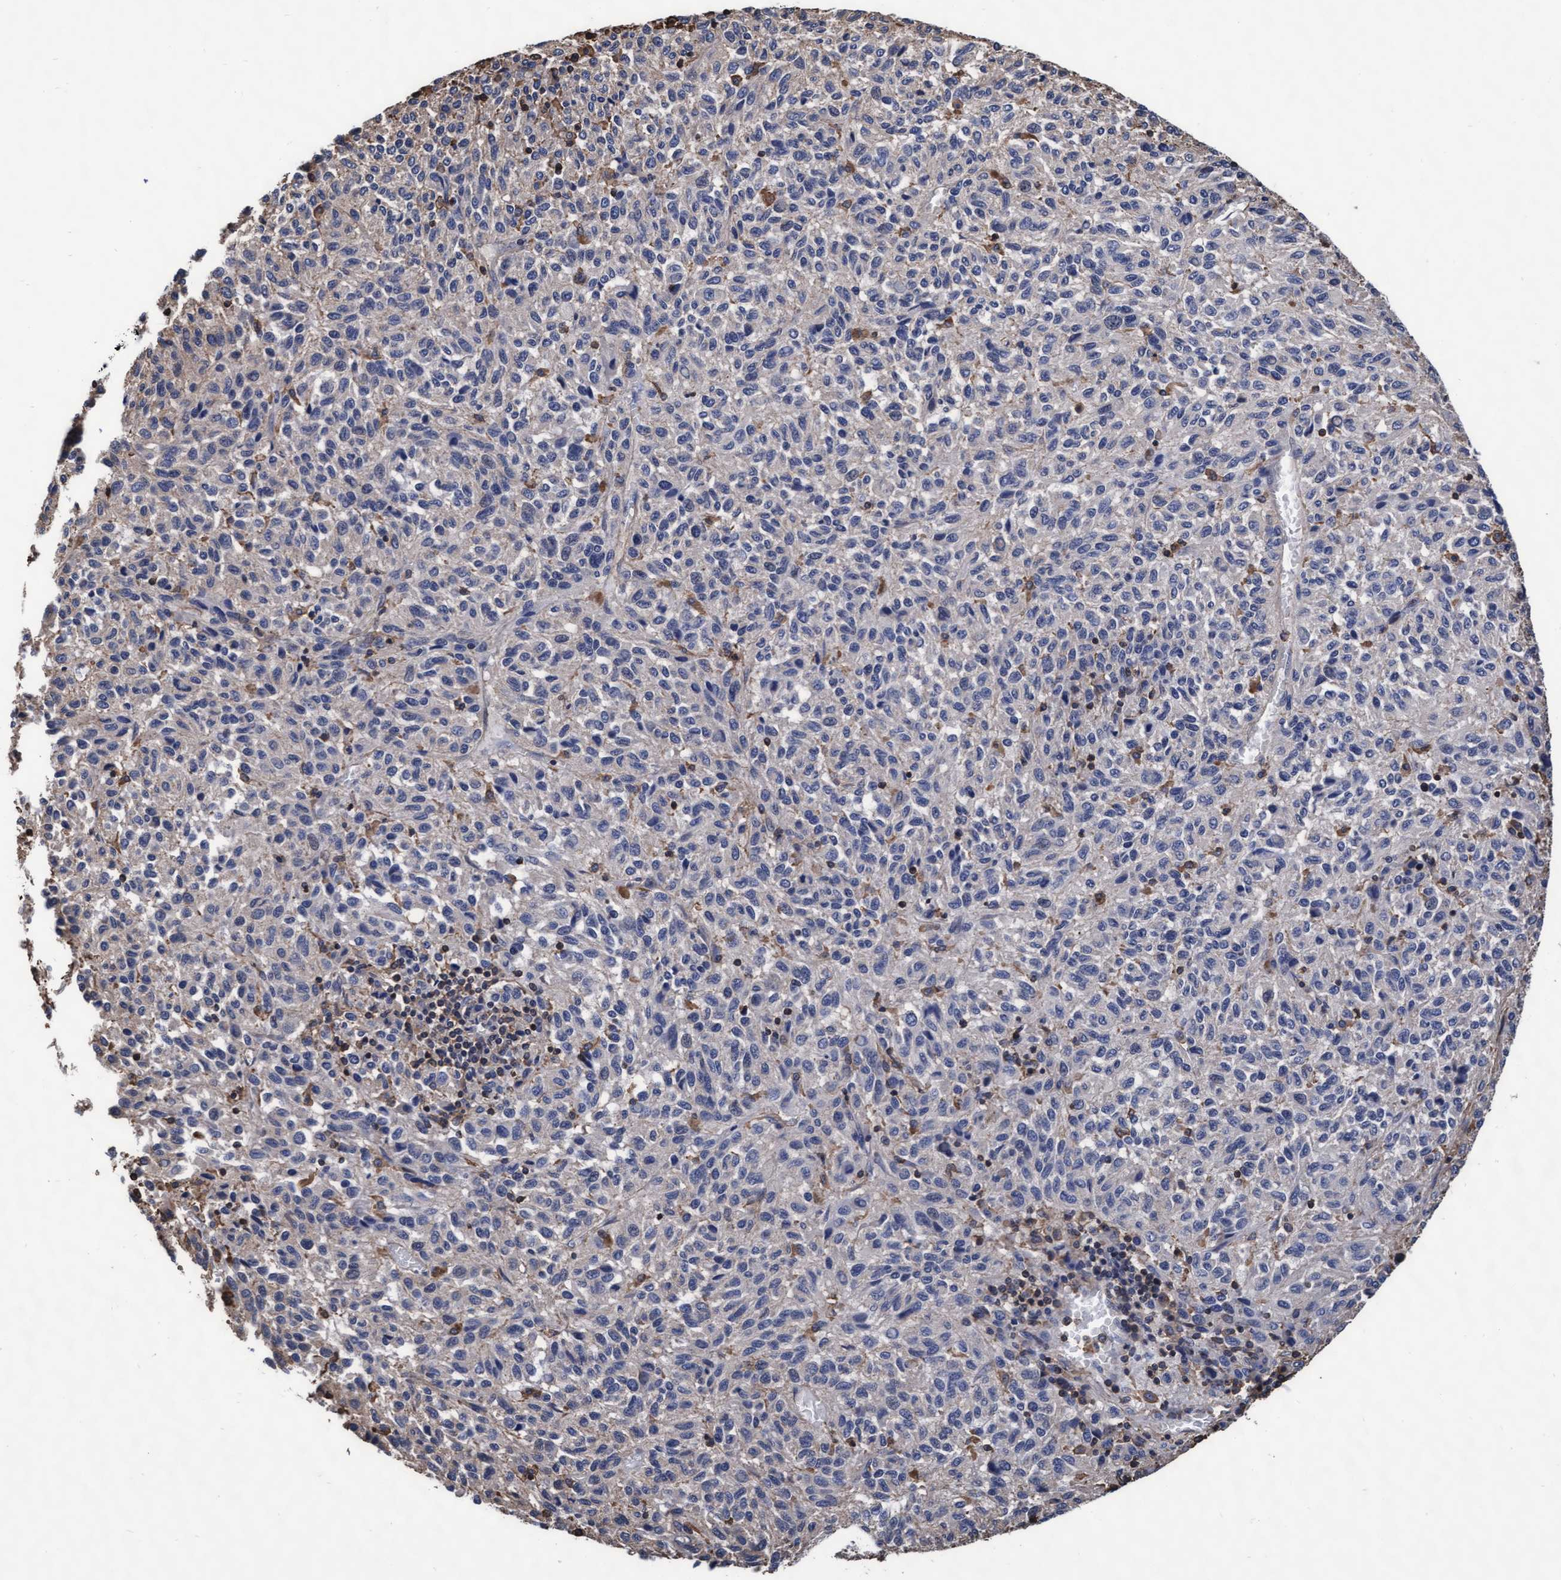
{"staining": {"intensity": "negative", "quantity": "none", "location": "none"}, "tissue": "melanoma", "cell_type": "Tumor cells", "image_type": "cancer", "snomed": [{"axis": "morphology", "description": "Malignant melanoma, Metastatic site"}, {"axis": "topography", "description": "Lung"}], "caption": "Tumor cells are negative for brown protein staining in malignant melanoma (metastatic site). (DAB (3,3'-diaminobenzidine) immunohistochemistry with hematoxylin counter stain).", "gene": "GRHPR", "patient": {"sex": "male", "age": 64}}